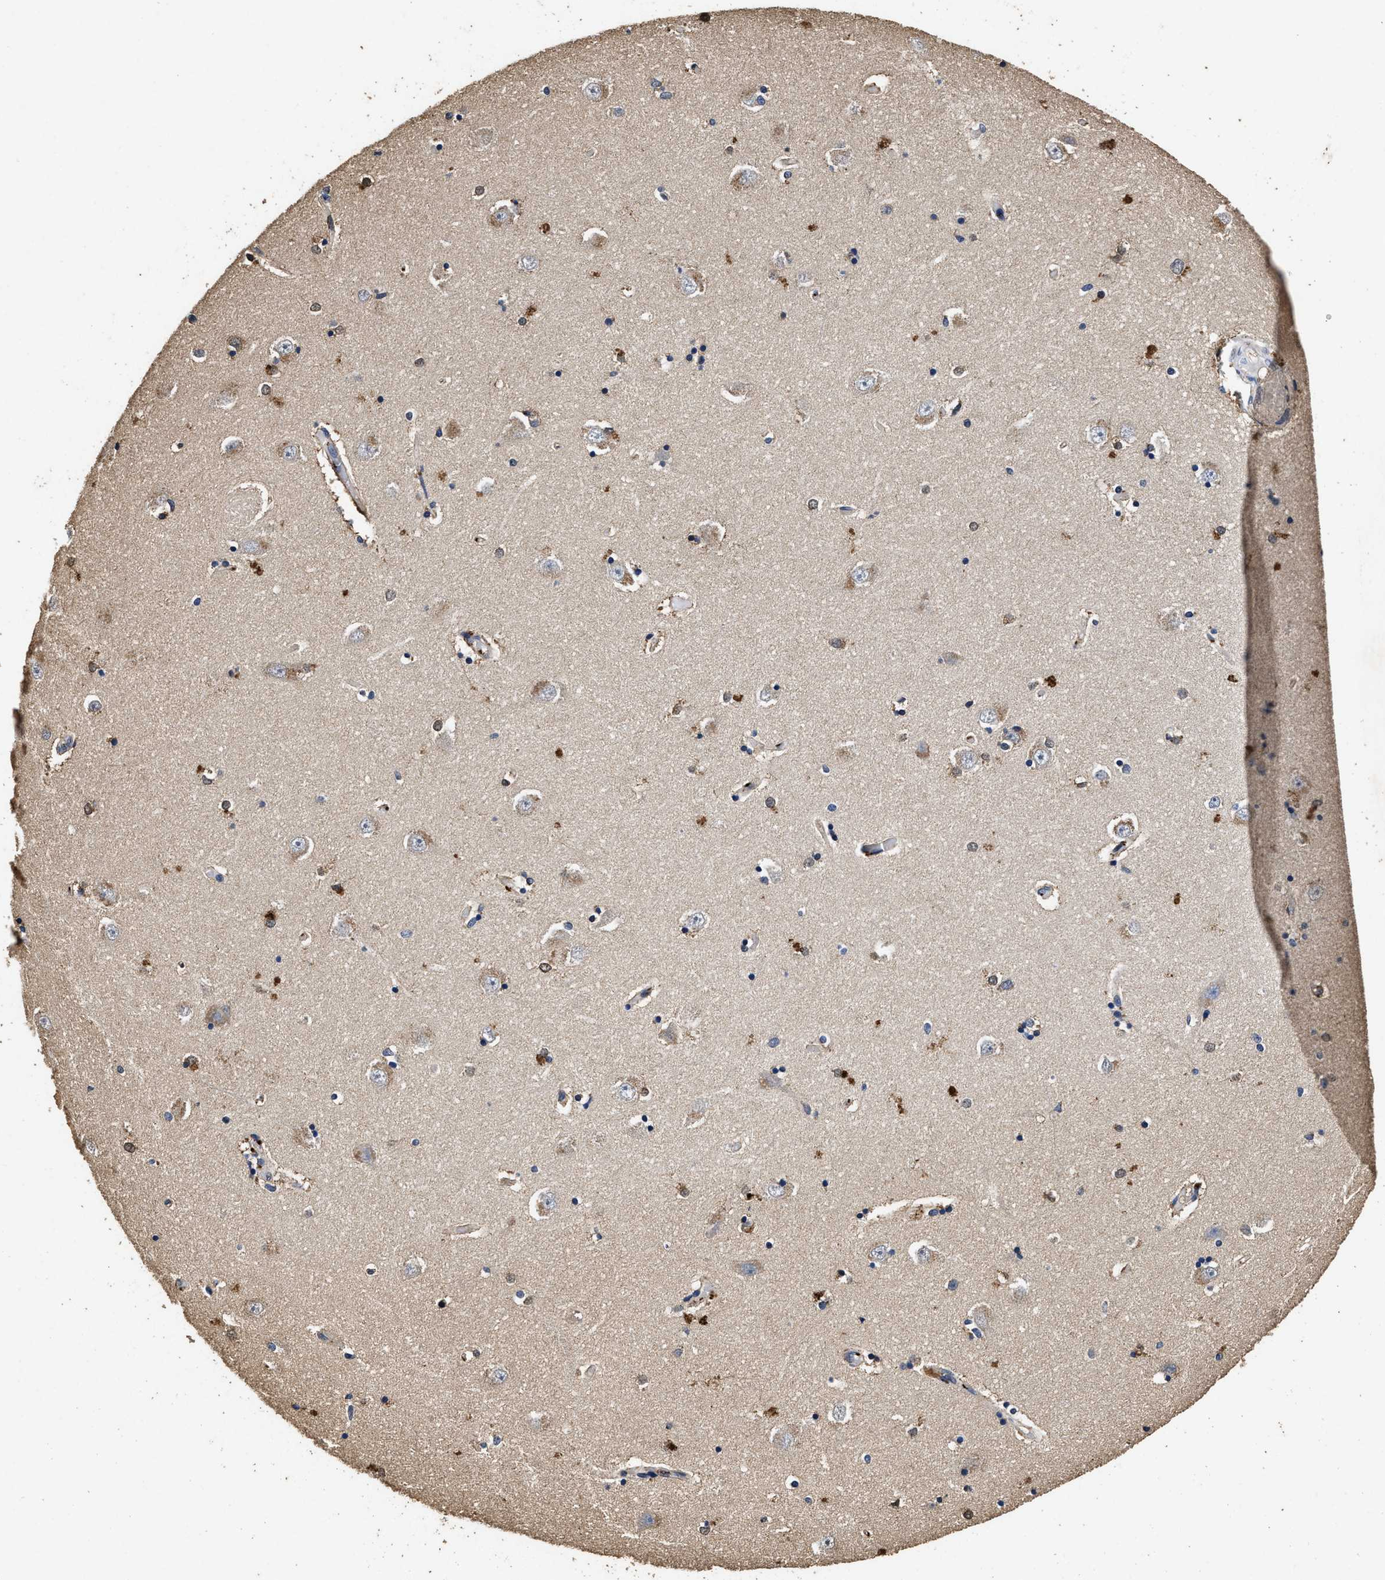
{"staining": {"intensity": "moderate", "quantity": "<25%", "location": "cytoplasmic/membranous"}, "tissue": "hippocampus", "cell_type": "Glial cells", "image_type": "normal", "snomed": [{"axis": "morphology", "description": "Normal tissue, NOS"}, {"axis": "topography", "description": "Hippocampus"}], "caption": "Protein analysis of benign hippocampus reveals moderate cytoplasmic/membranous staining in about <25% of glial cells. The protein of interest is stained brown, and the nuclei are stained in blue (DAB (3,3'-diaminobenzidine) IHC with brightfield microscopy, high magnification).", "gene": "TPST2", "patient": {"sex": "male", "age": 45}}